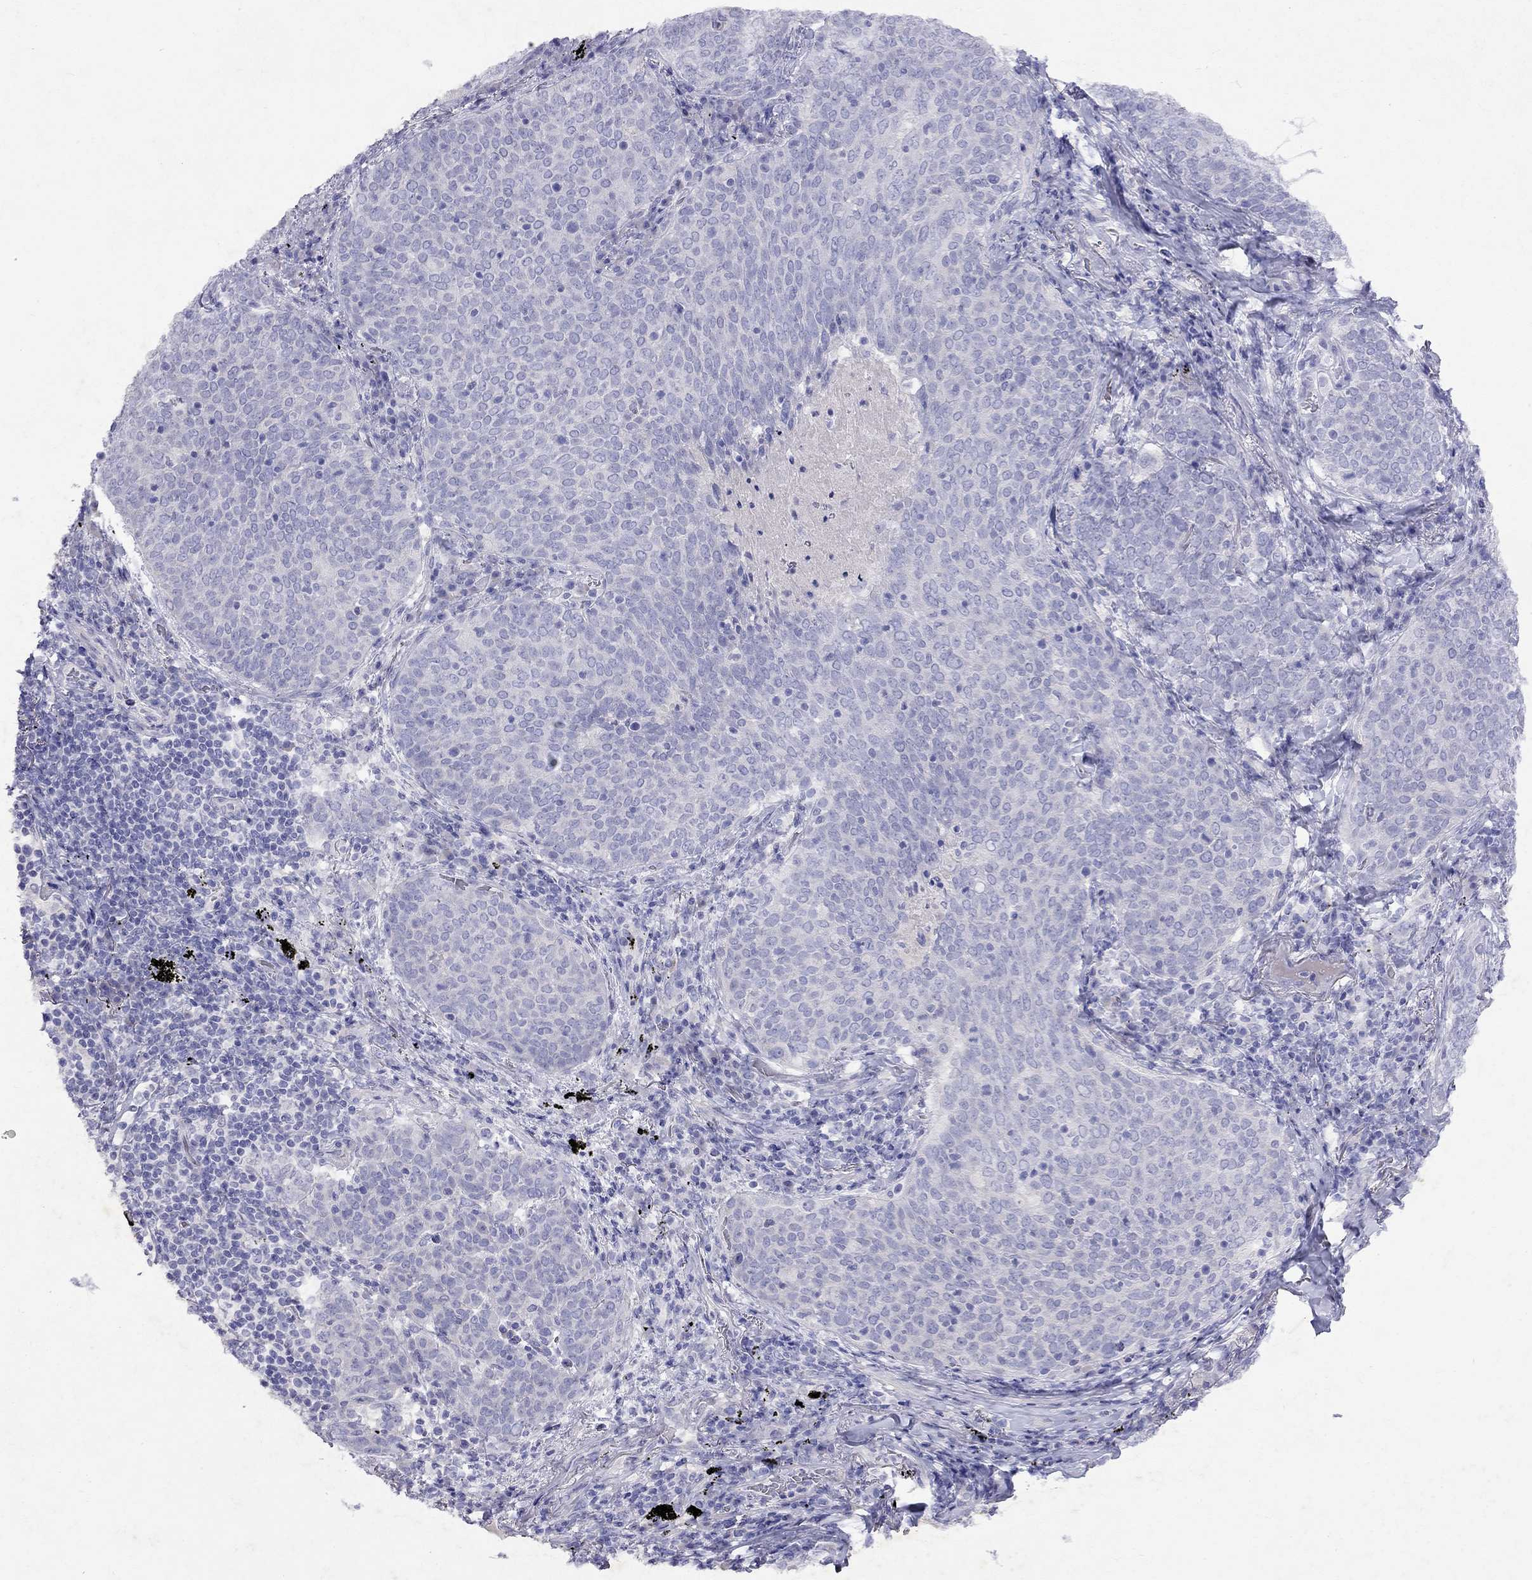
{"staining": {"intensity": "negative", "quantity": "none", "location": "none"}, "tissue": "lung cancer", "cell_type": "Tumor cells", "image_type": "cancer", "snomed": [{"axis": "morphology", "description": "Squamous cell carcinoma, NOS"}, {"axis": "topography", "description": "Lung"}], "caption": "IHC of lung cancer (squamous cell carcinoma) demonstrates no expression in tumor cells. (DAB immunohistochemistry, high magnification).", "gene": "GNAT3", "patient": {"sex": "male", "age": 82}}